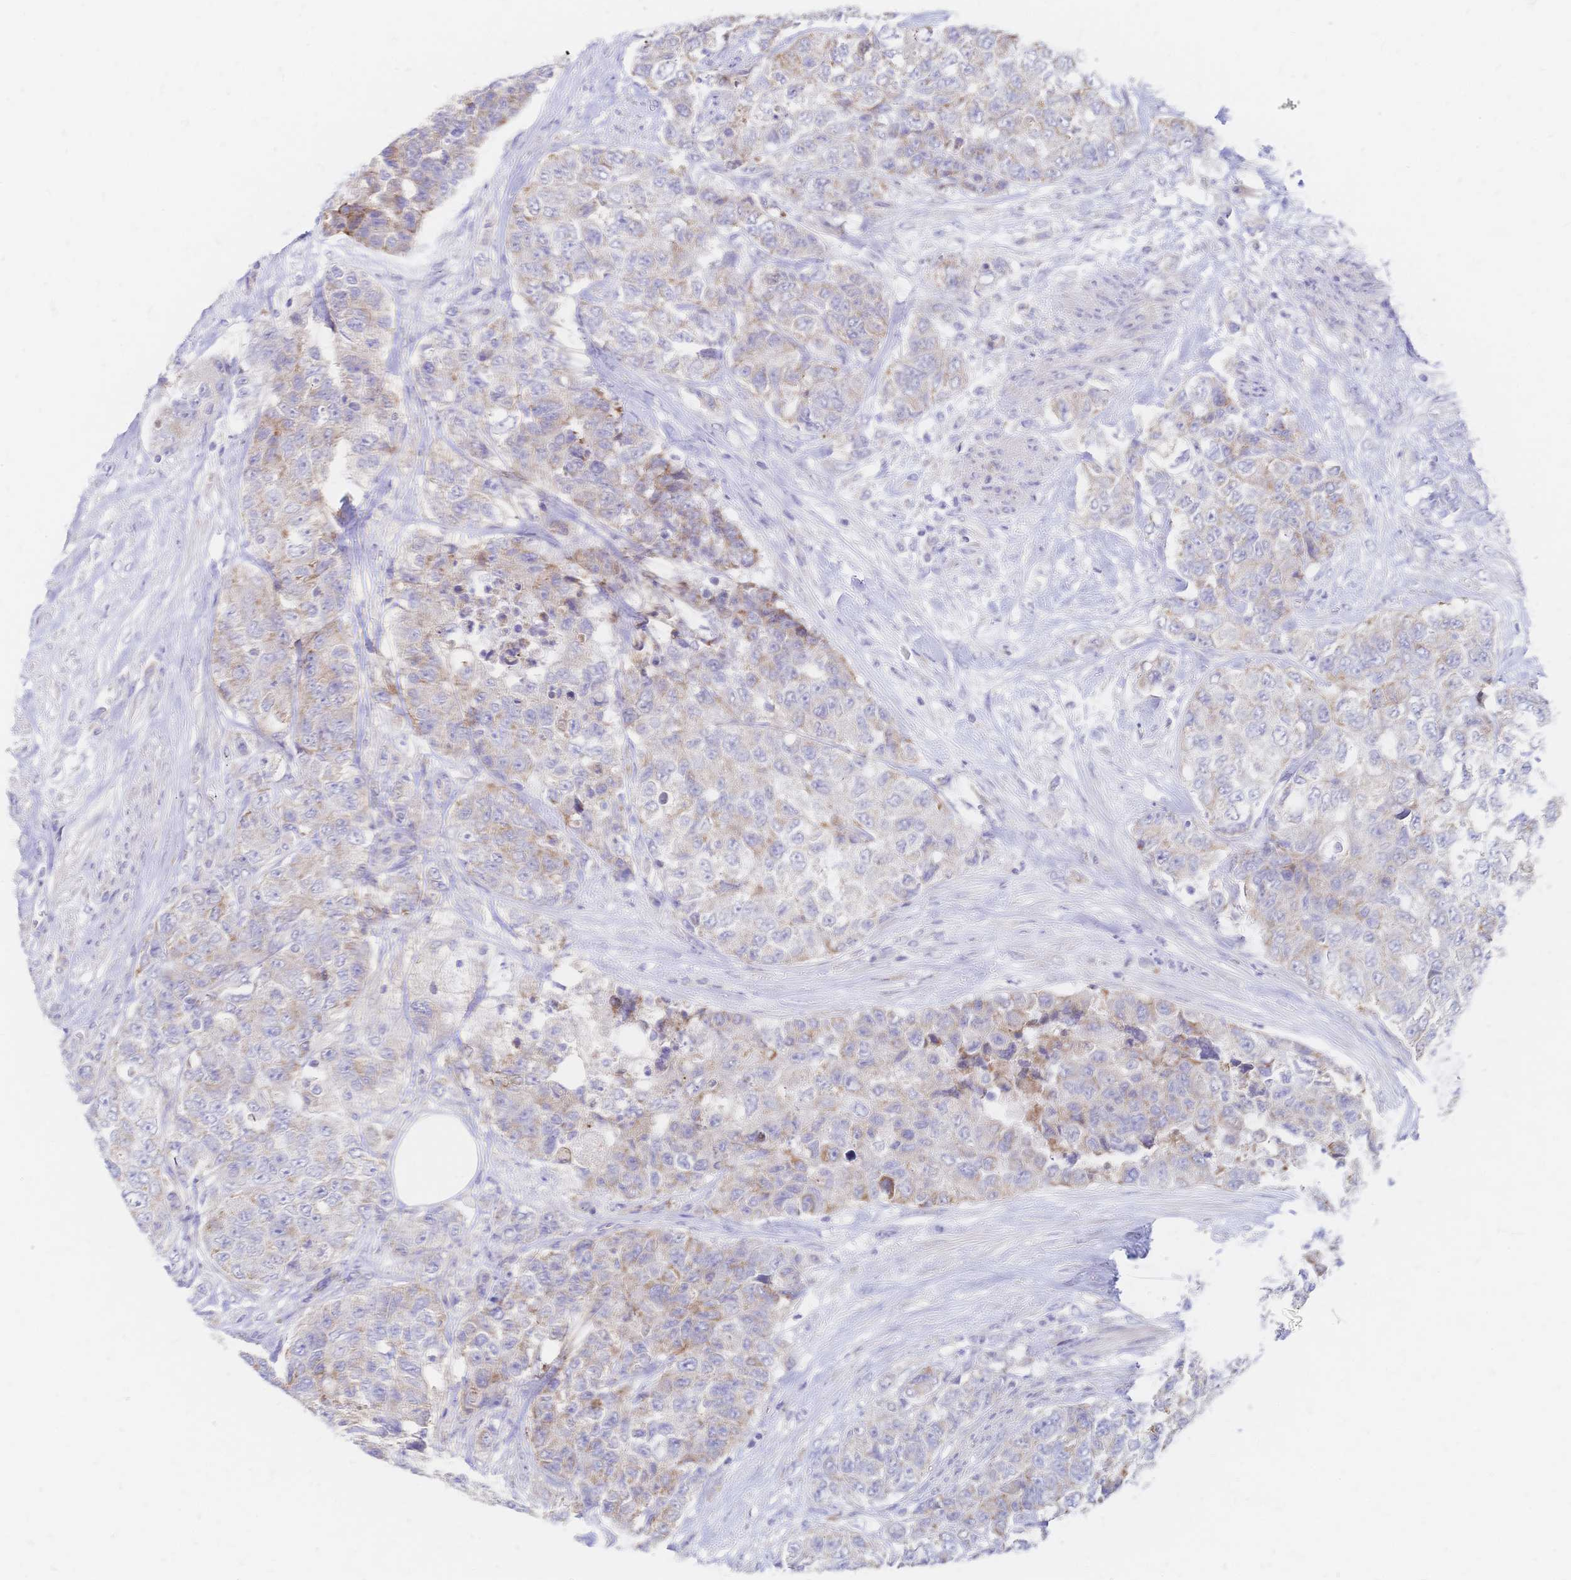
{"staining": {"intensity": "weak", "quantity": "25%-75%", "location": "cytoplasmic/membranous"}, "tissue": "urothelial cancer", "cell_type": "Tumor cells", "image_type": "cancer", "snomed": [{"axis": "morphology", "description": "Urothelial carcinoma, High grade"}, {"axis": "topography", "description": "Urinary bladder"}], "caption": "Immunohistochemical staining of human urothelial carcinoma (high-grade) displays weak cytoplasmic/membranous protein positivity in approximately 25%-75% of tumor cells.", "gene": "VWC2L", "patient": {"sex": "female", "age": 78}}